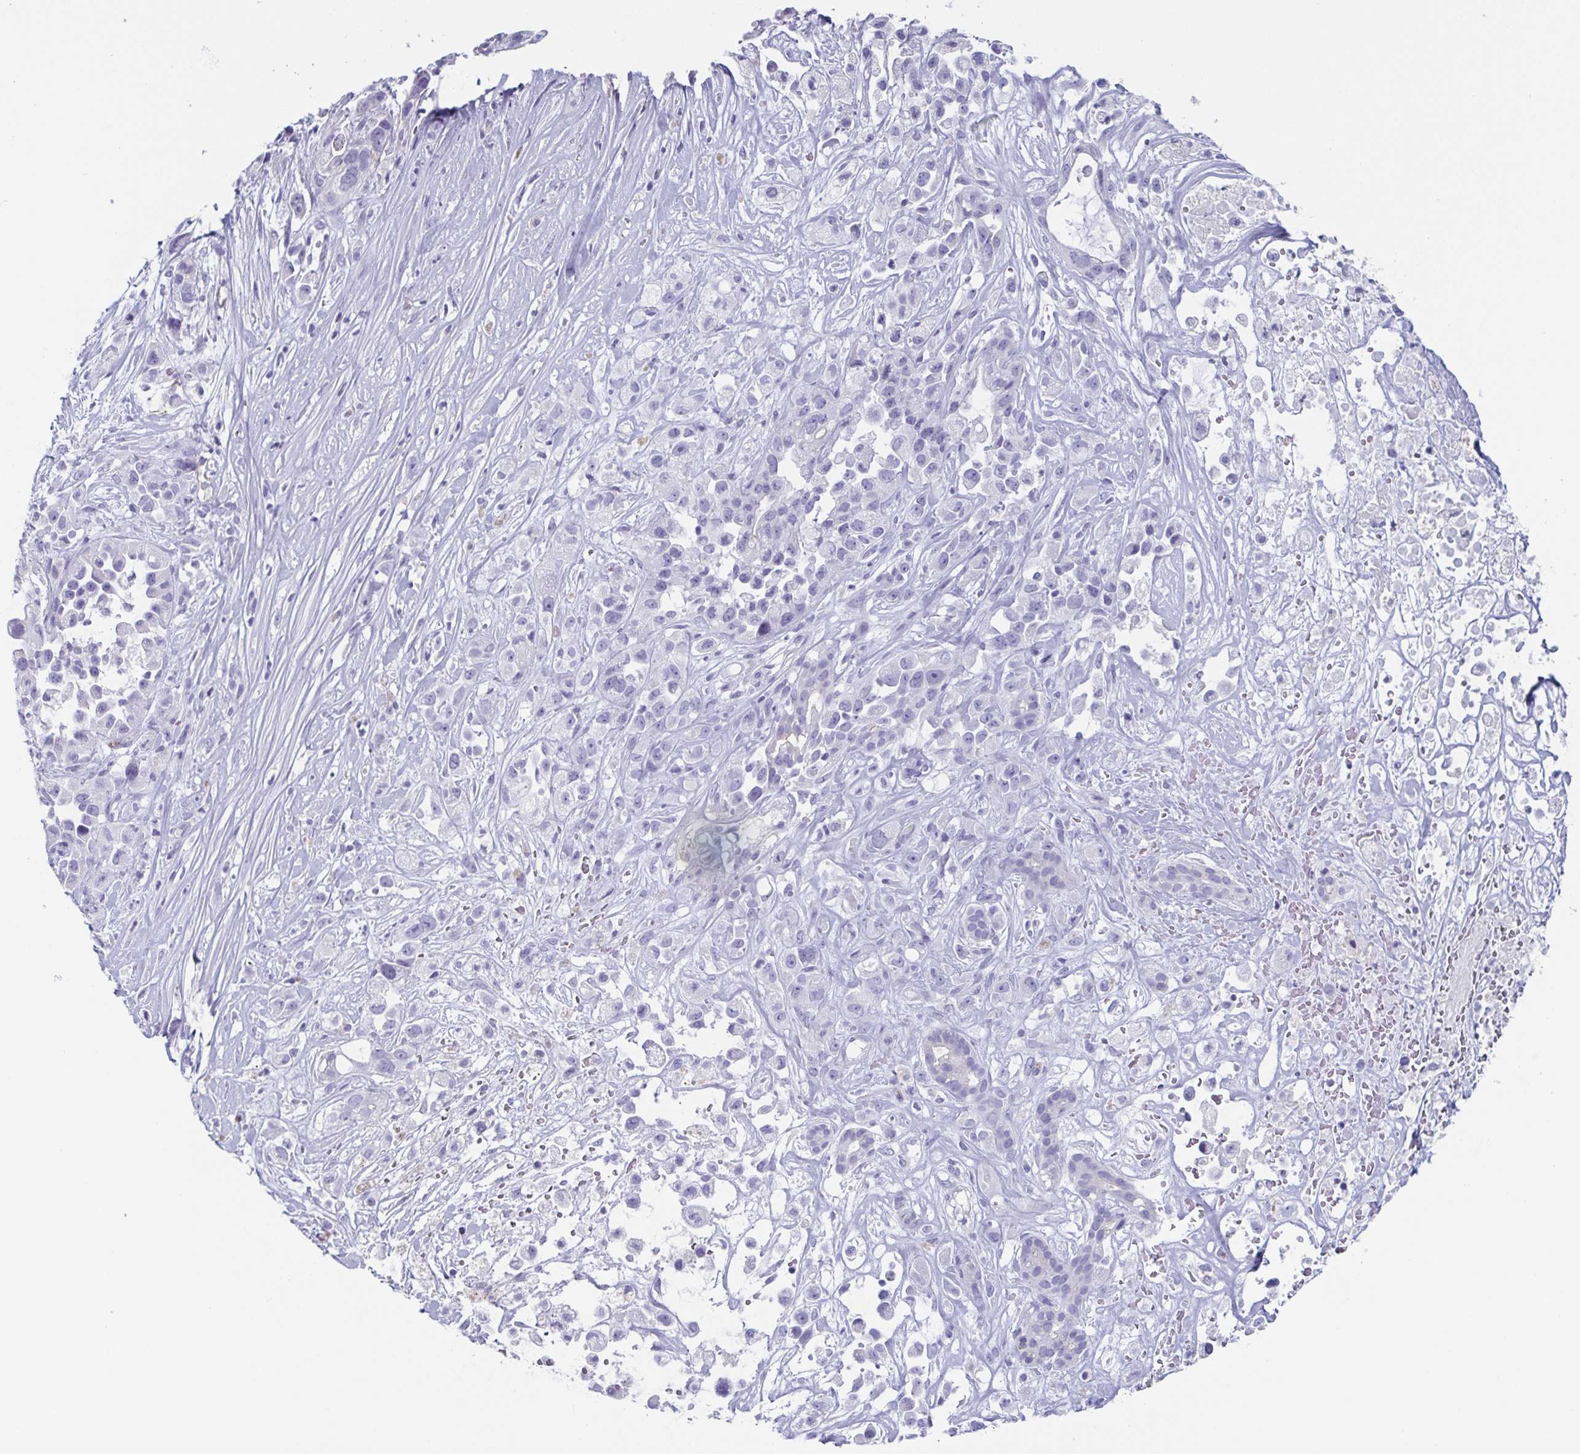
{"staining": {"intensity": "negative", "quantity": "none", "location": "none"}, "tissue": "pancreatic cancer", "cell_type": "Tumor cells", "image_type": "cancer", "snomed": [{"axis": "morphology", "description": "Adenocarcinoma, NOS"}, {"axis": "topography", "description": "Pancreas"}], "caption": "Immunohistochemical staining of adenocarcinoma (pancreatic) exhibits no significant expression in tumor cells.", "gene": "LYRM2", "patient": {"sex": "male", "age": 44}}